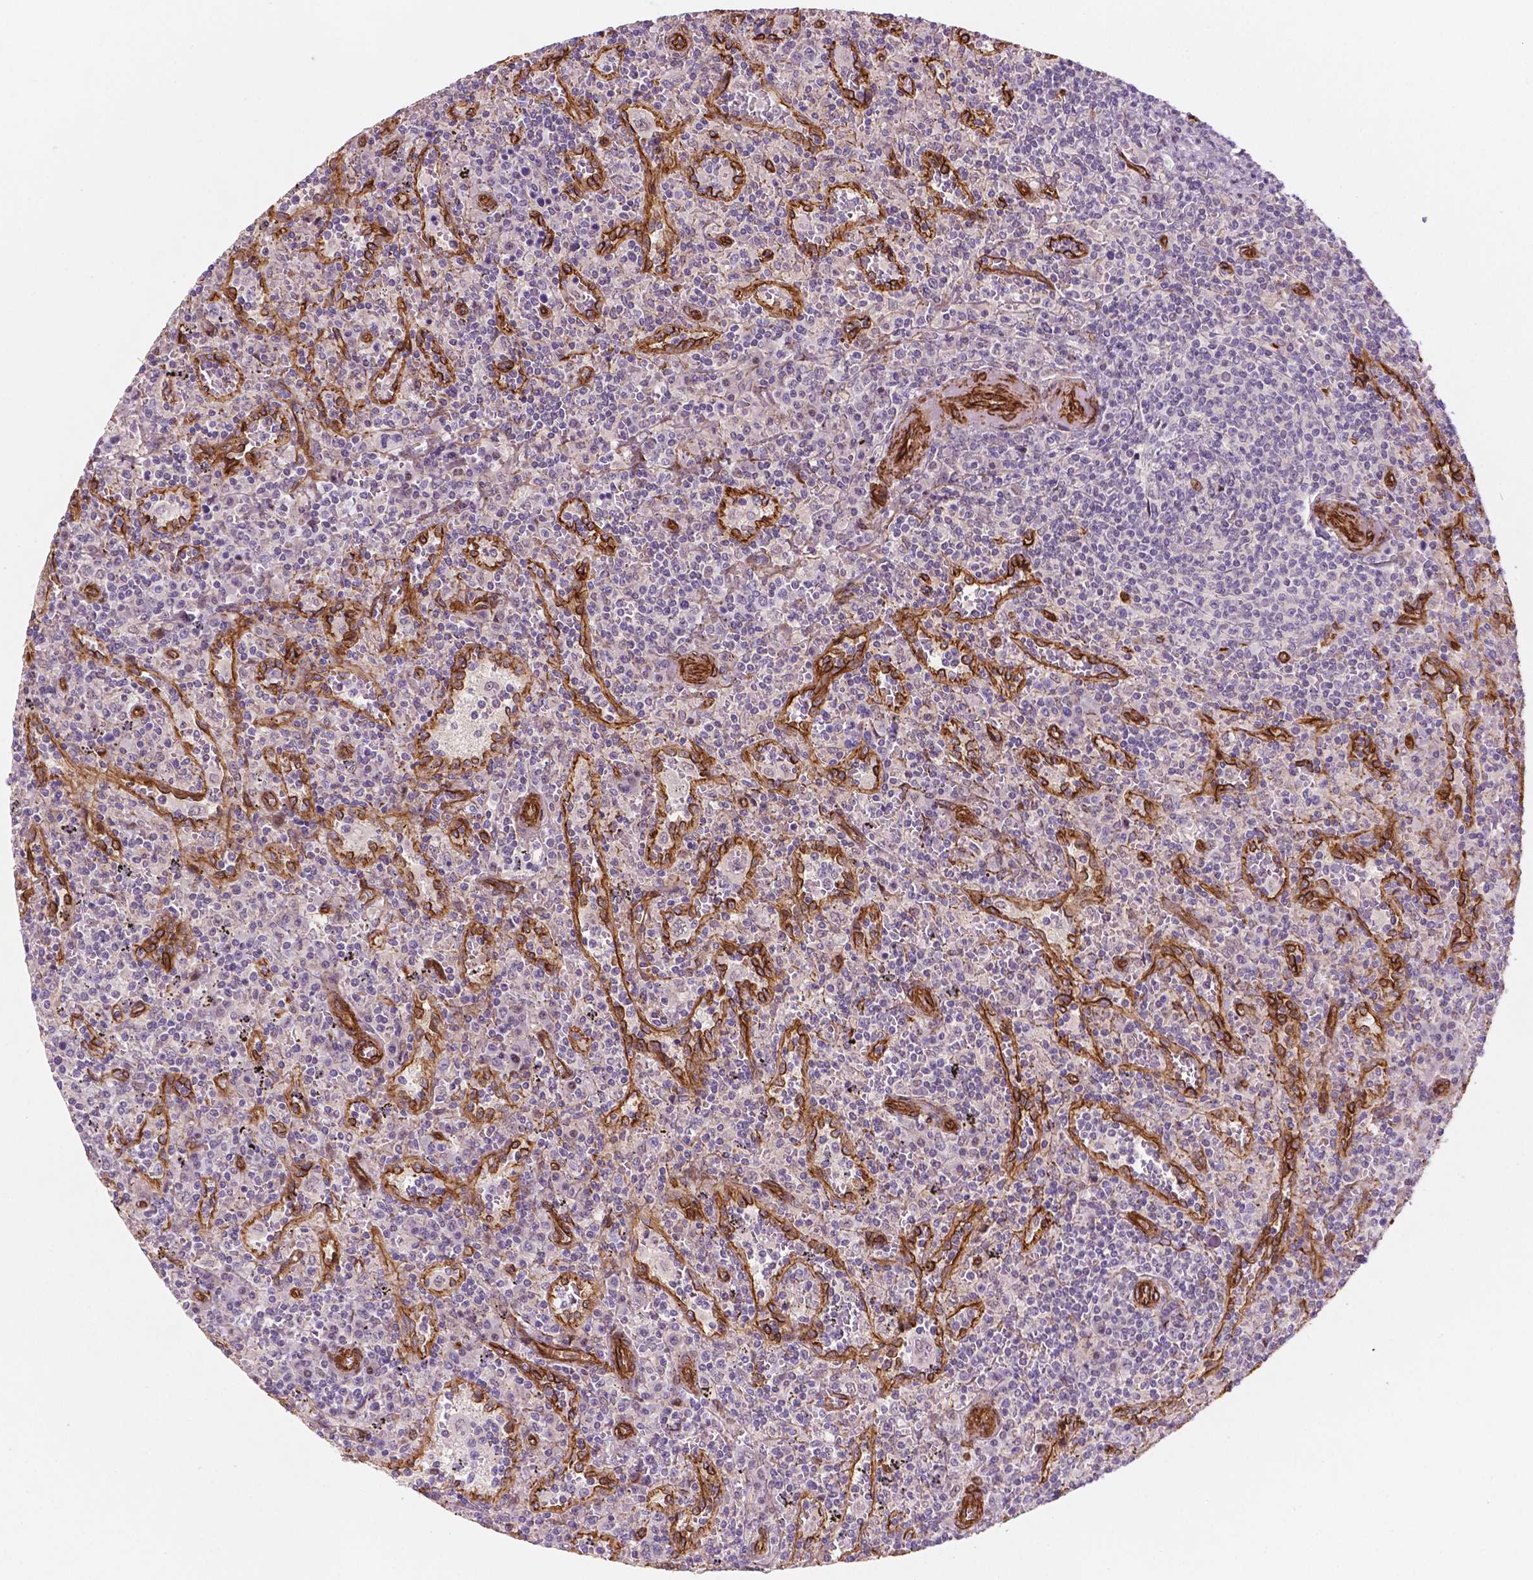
{"staining": {"intensity": "negative", "quantity": "none", "location": "none"}, "tissue": "lymphoma", "cell_type": "Tumor cells", "image_type": "cancer", "snomed": [{"axis": "morphology", "description": "Malignant lymphoma, non-Hodgkin's type, Low grade"}, {"axis": "topography", "description": "Spleen"}], "caption": "Immunohistochemistry micrograph of neoplastic tissue: malignant lymphoma, non-Hodgkin's type (low-grade) stained with DAB exhibits no significant protein positivity in tumor cells.", "gene": "EGFL8", "patient": {"sex": "male", "age": 62}}